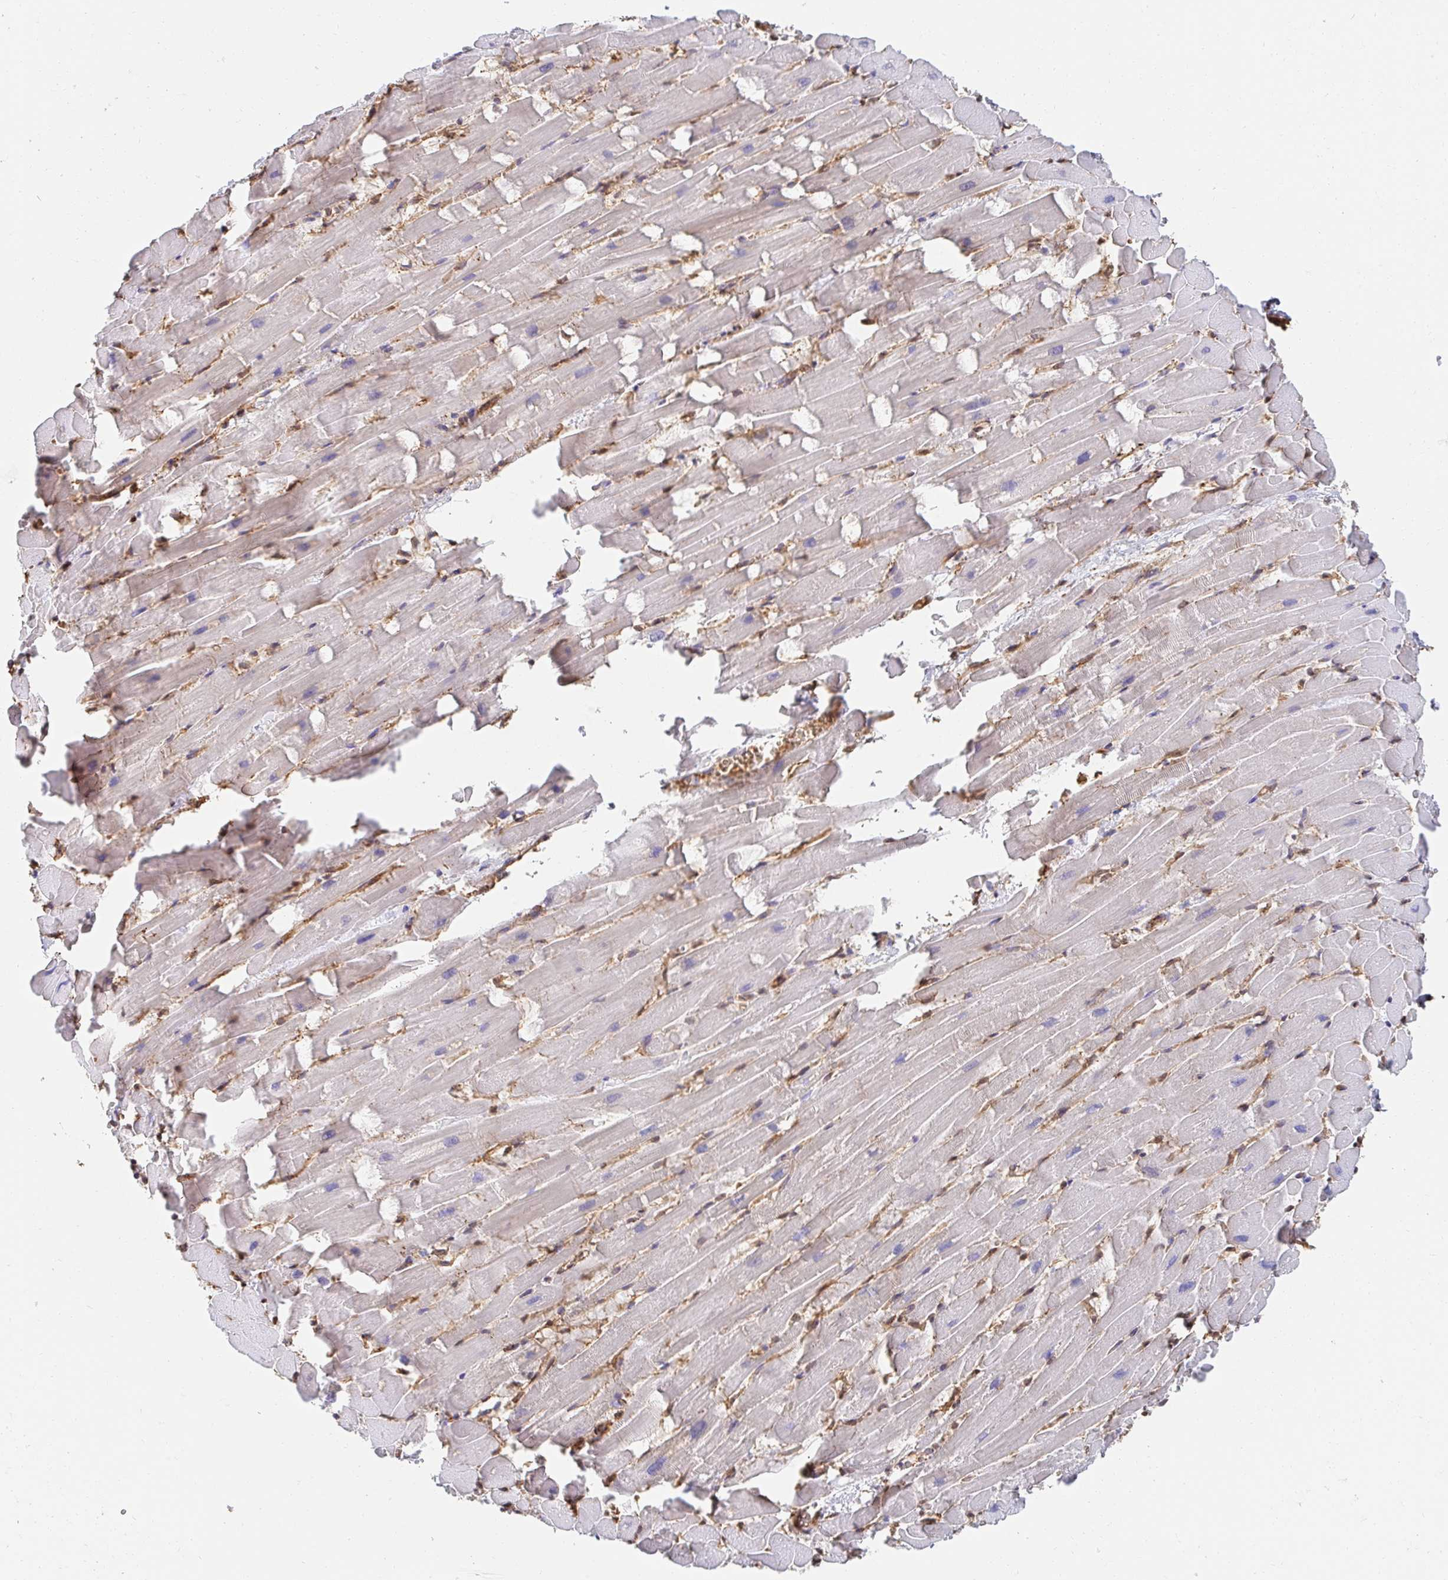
{"staining": {"intensity": "negative", "quantity": "none", "location": "none"}, "tissue": "heart muscle", "cell_type": "Cardiomyocytes", "image_type": "normal", "snomed": [{"axis": "morphology", "description": "Normal tissue, NOS"}, {"axis": "topography", "description": "Heart"}], "caption": "Immunohistochemical staining of normal human heart muscle exhibits no significant positivity in cardiomyocytes.", "gene": "CTTN", "patient": {"sex": "male", "age": 37}}